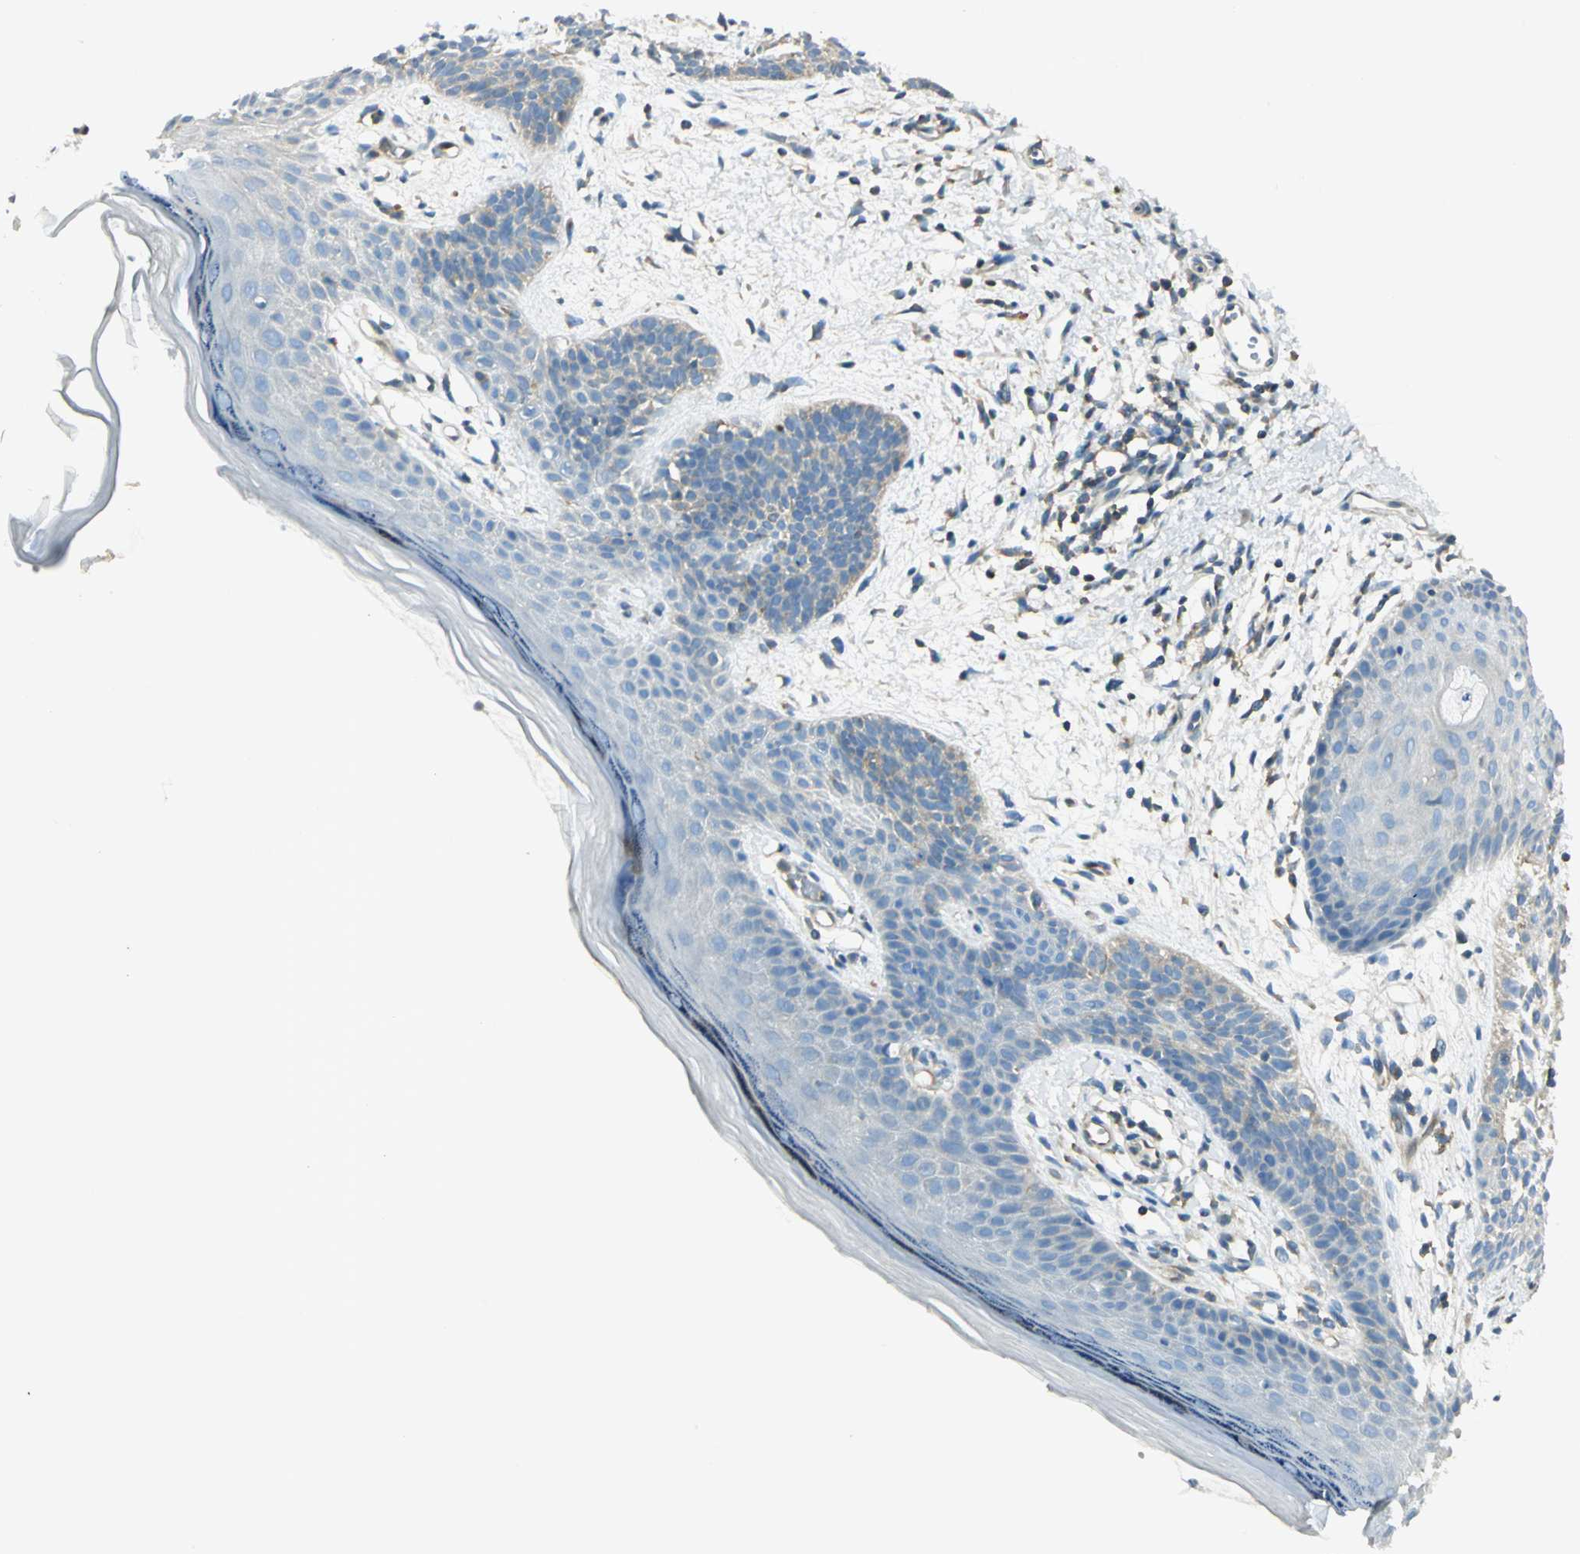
{"staining": {"intensity": "weak", "quantity": "<25%", "location": "cytoplasmic/membranous"}, "tissue": "skin cancer", "cell_type": "Tumor cells", "image_type": "cancer", "snomed": [{"axis": "morphology", "description": "Normal tissue, NOS"}, {"axis": "morphology", "description": "Basal cell carcinoma"}, {"axis": "topography", "description": "Skin"}], "caption": "A high-resolution histopathology image shows immunohistochemistry (IHC) staining of skin basal cell carcinoma, which demonstrates no significant expression in tumor cells. (DAB immunohistochemistry visualized using brightfield microscopy, high magnification).", "gene": "TSC22D2", "patient": {"sex": "female", "age": 69}}